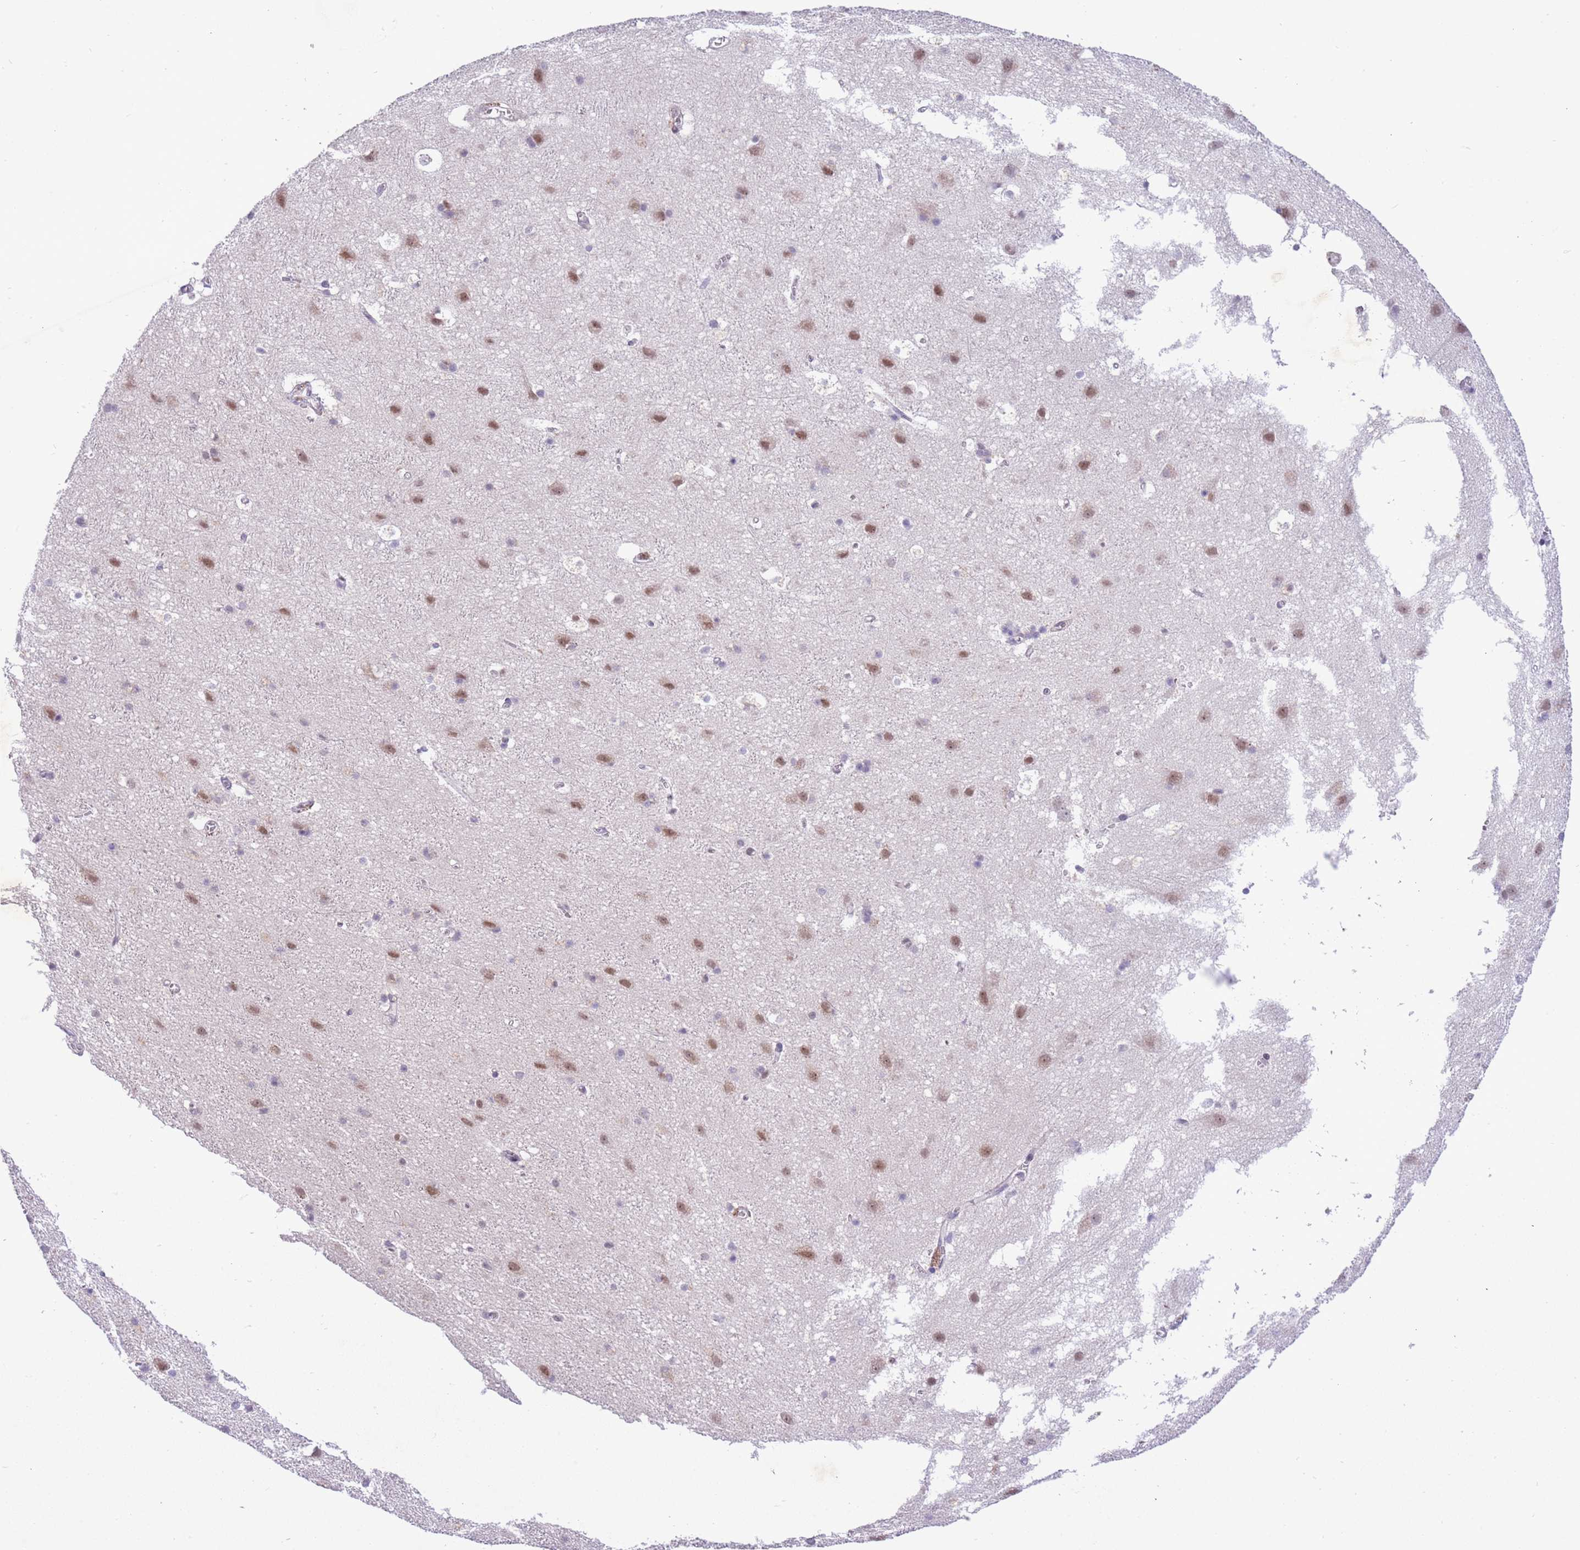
{"staining": {"intensity": "negative", "quantity": "none", "location": "none"}, "tissue": "cerebral cortex", "cell_type": "Endothelial cells", "image_type": "normal", "snomed": [{"axis": "morphology", "description": "Normal tissue, NOS"}, {"axis": "topography", "description": "Cerebral cortex"}], "caption": "This is an immunohistochemistry (IHC) micrograph of normal cerebral cortex. There is no expression in endothelial cells.", "gene": "MAGEF1", "patient": {"sex": "male", "age": 54}}